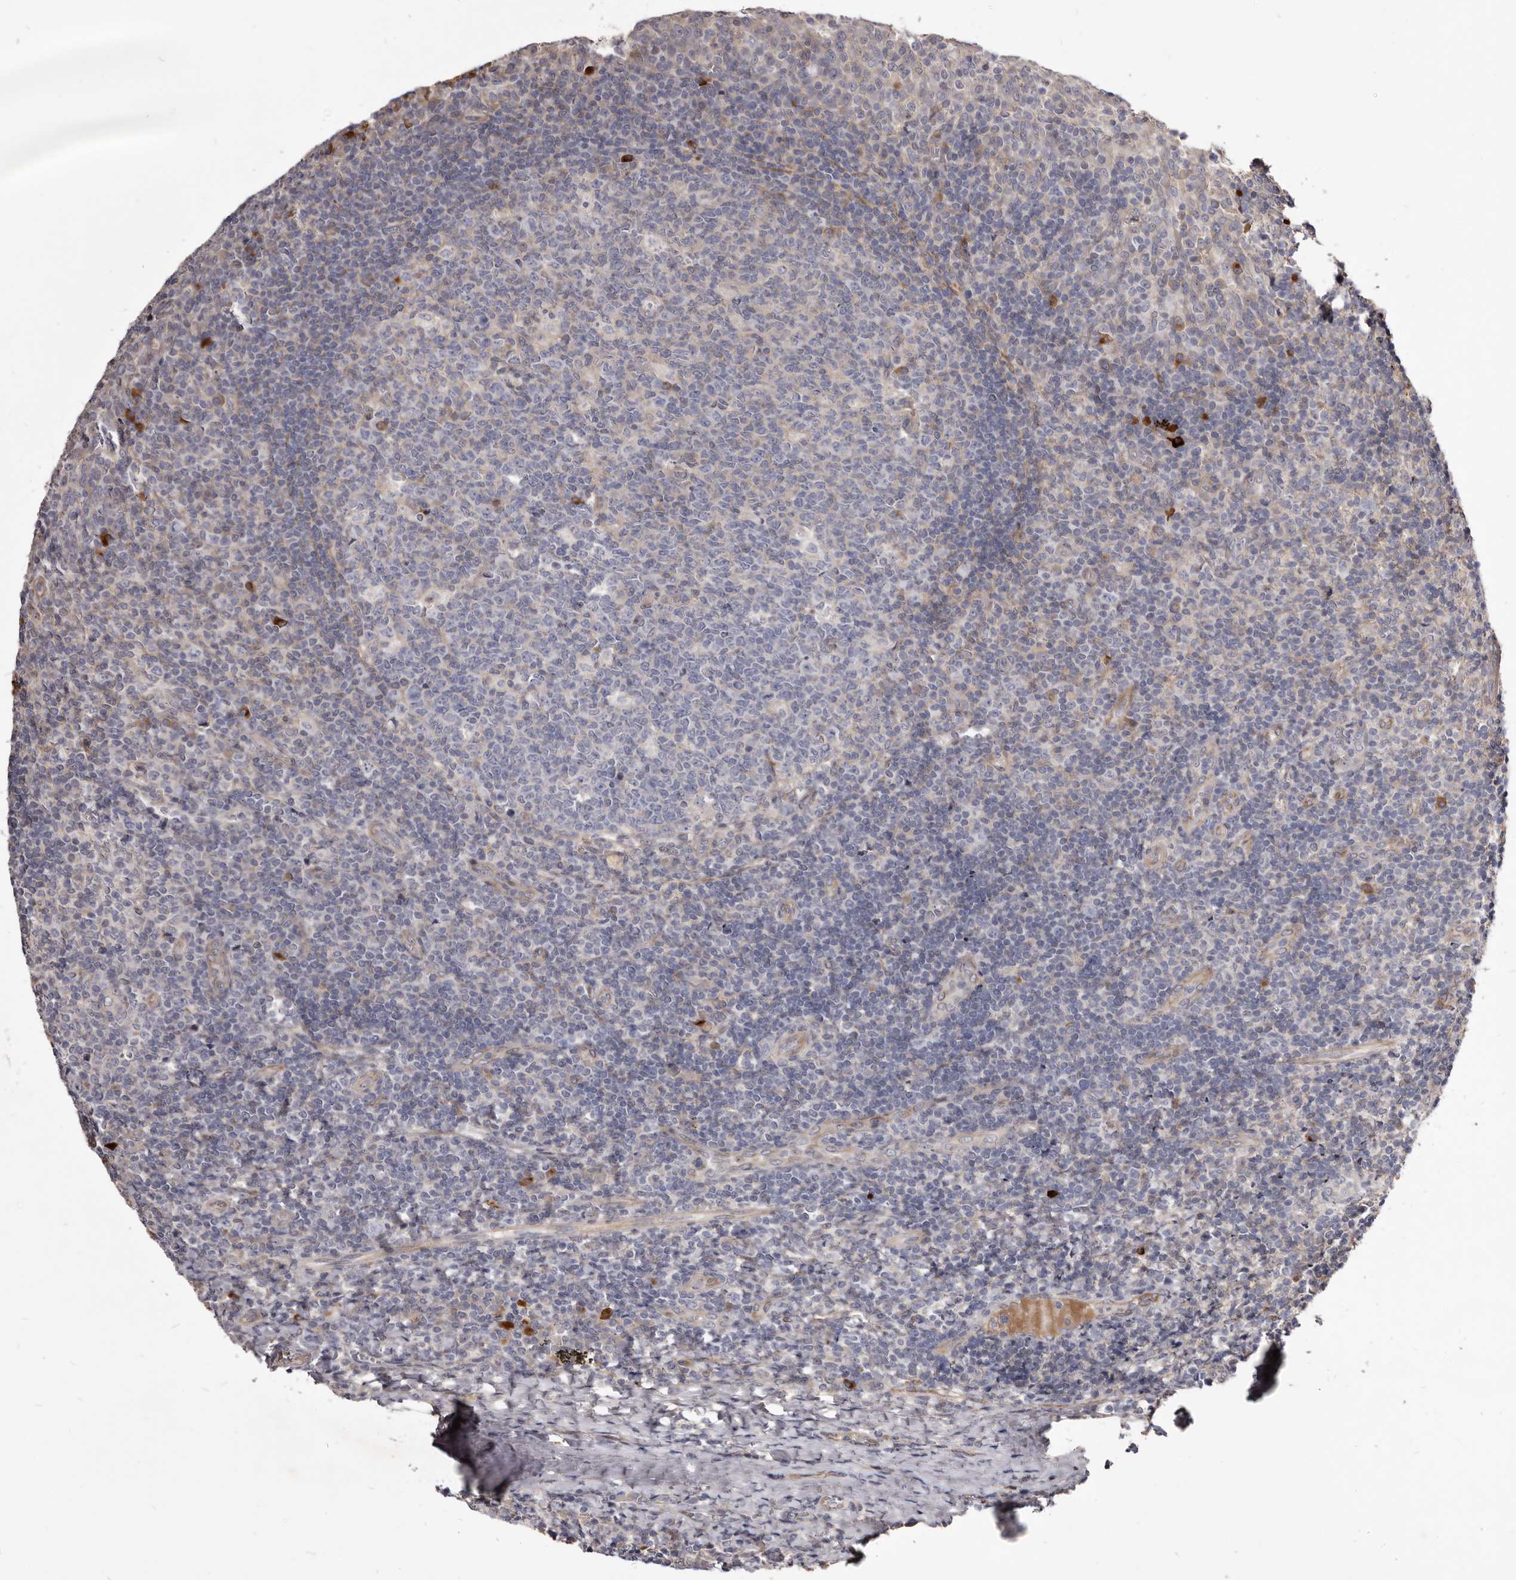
{"staining": {"intensity": "weak", "quantity": "<25%", "location": "cytoplasmic/membranous"}, "tissue": "tonsil", "cell_type": "Germinal center cells", "image_type": "normal", "snomed": [{"axis": "morphology", "description": "Normal tissue, NOS"}, {"axis": "topography", "description": "Tonsil"}], "caption": "An IHC histopathology image of benign tonsil is shown. There is no staining in germinal center cells of tonsil. Nuclei are stained in blue.", "gene": "FAS", "patient": {"sex": "female", "age": 19}}